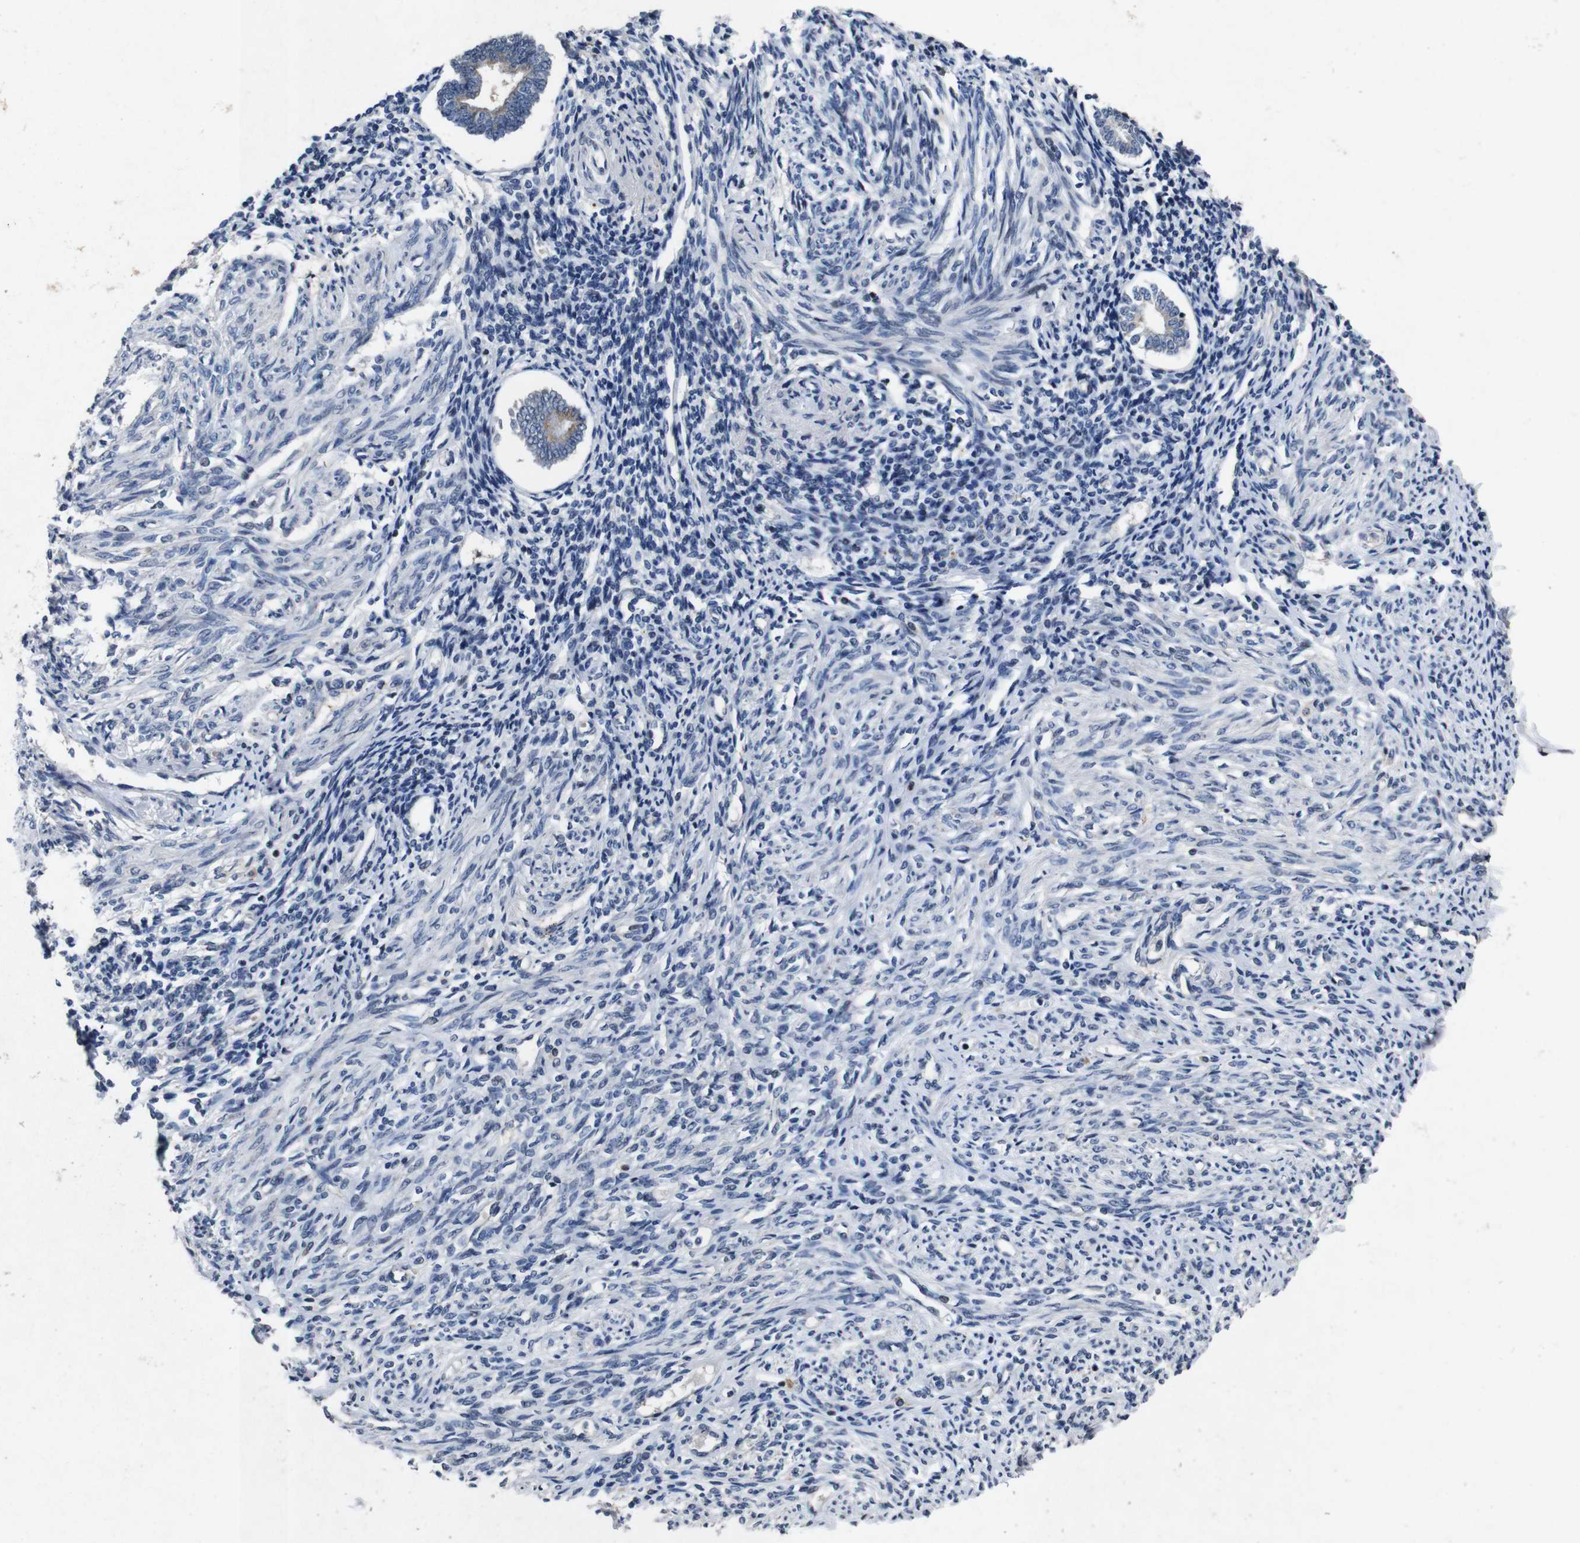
{"staining": {"intensity": "negative", "quantity": "none", "location": "none"}, "tissue": "endometrium", "cell_type": "Cells in endometrial stroma", "image_type": "normal", "snomed": [{"axis": "morphology", "description": "Normal tissue, NOS"}, {"axis": "topography", "description": "Endometrium"}], "caption": "Cells in endometrial stroma are negative for brown protein staining in normal endometrium. (DAB (3,3'-diaminobenzidine) IHC visualized using brightfield microscopy, high magnification).", "gene": "AKT3", "patient": {"sex": "female", "age": 71}}